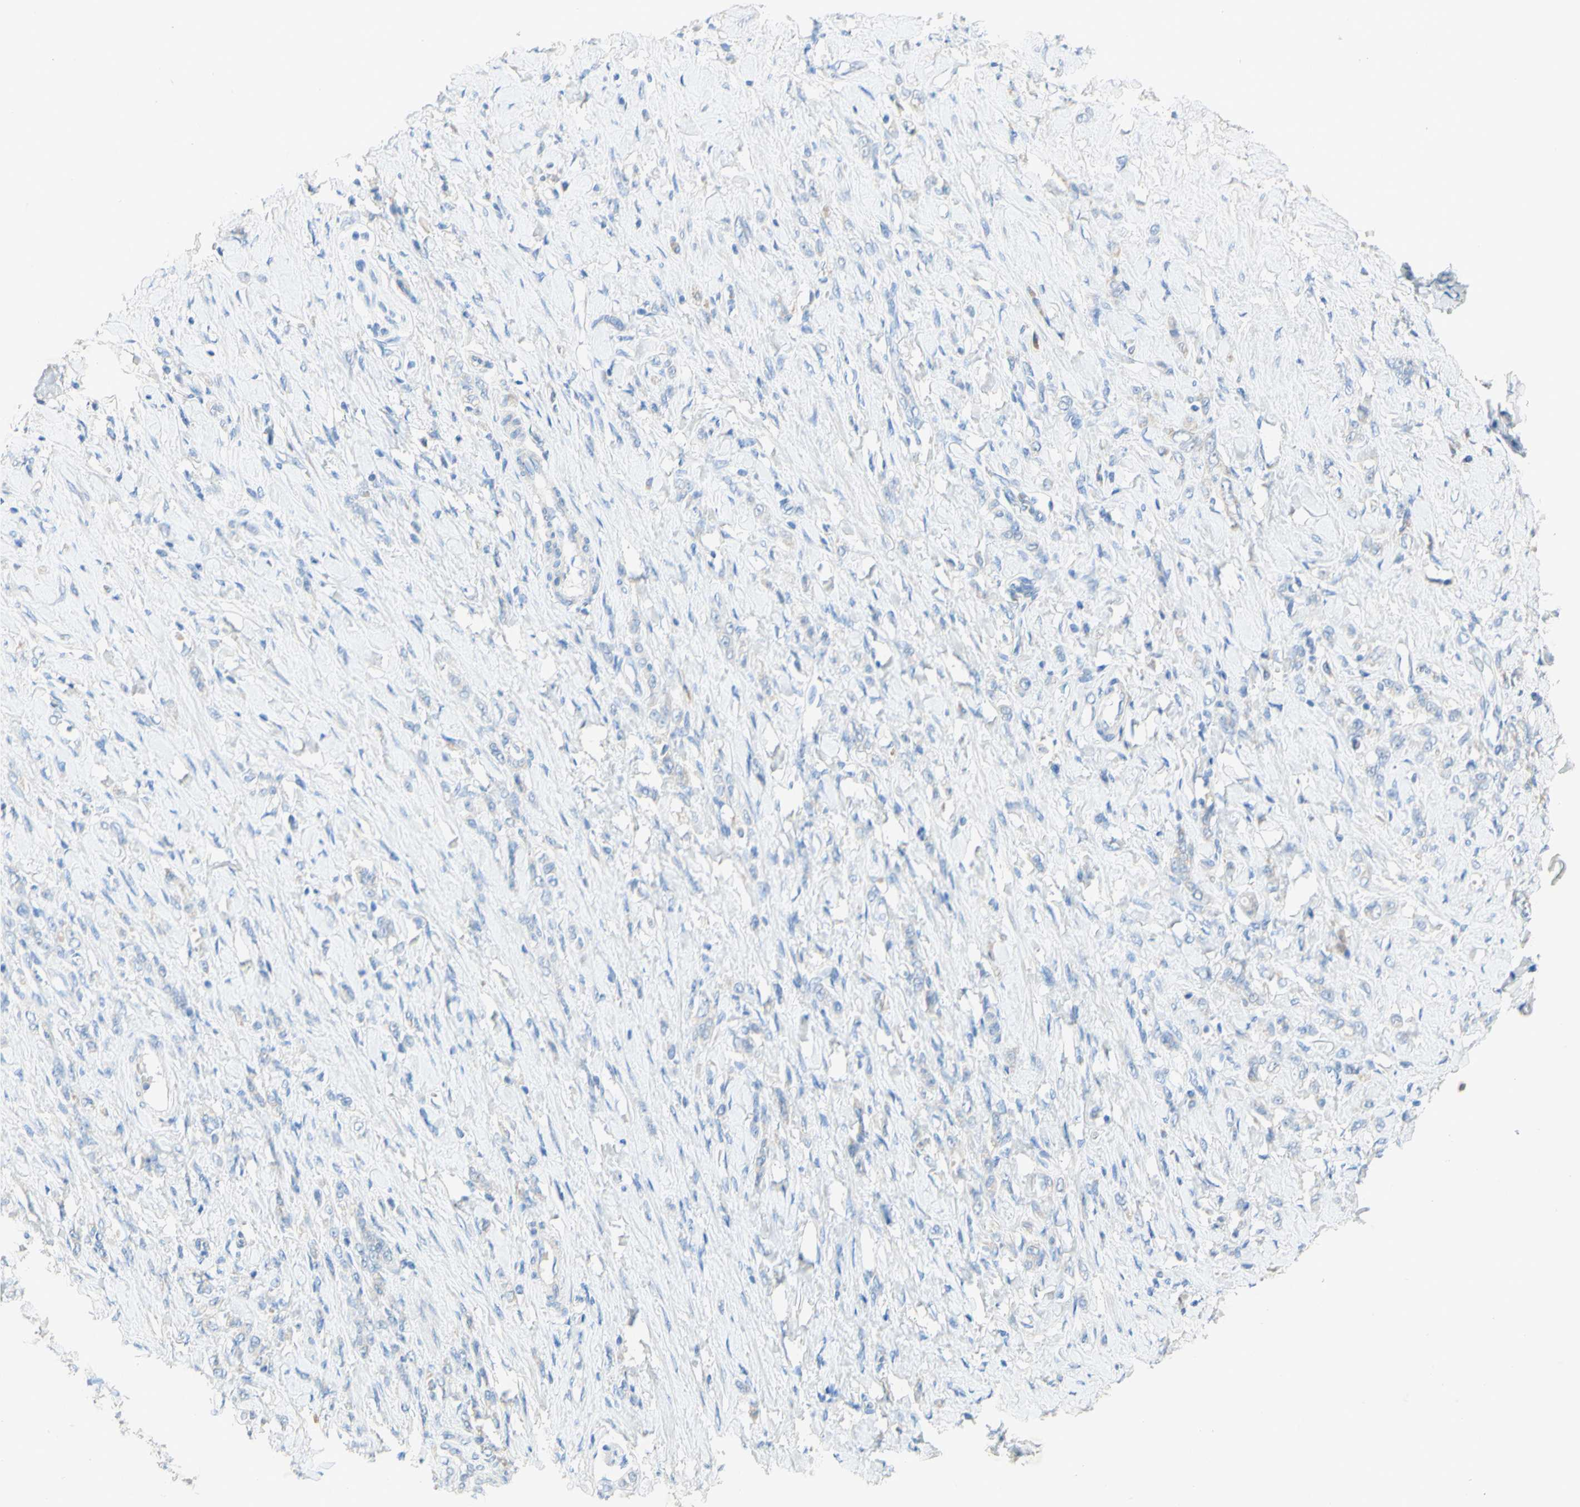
{"staining": {"intensity": "negative", "quantity": "none", "location": "none"}, "tissue": "stomach cancer", "cell_type": "Tumor cells", "image_type": "cancer", "snomed": [{"axis": "morphology", "description": "Adenocarcinoma, NOS"}, {"axis": "topography", "description": "Stomach"}], "caption": "Immunohistochemistry (IHC) histopathology image of human stomach cancer stained for a protein (brown), which reveals no expression in tumor cells.", "gene": "ACADL", "patient": {"sex": "male", "age": 82}}